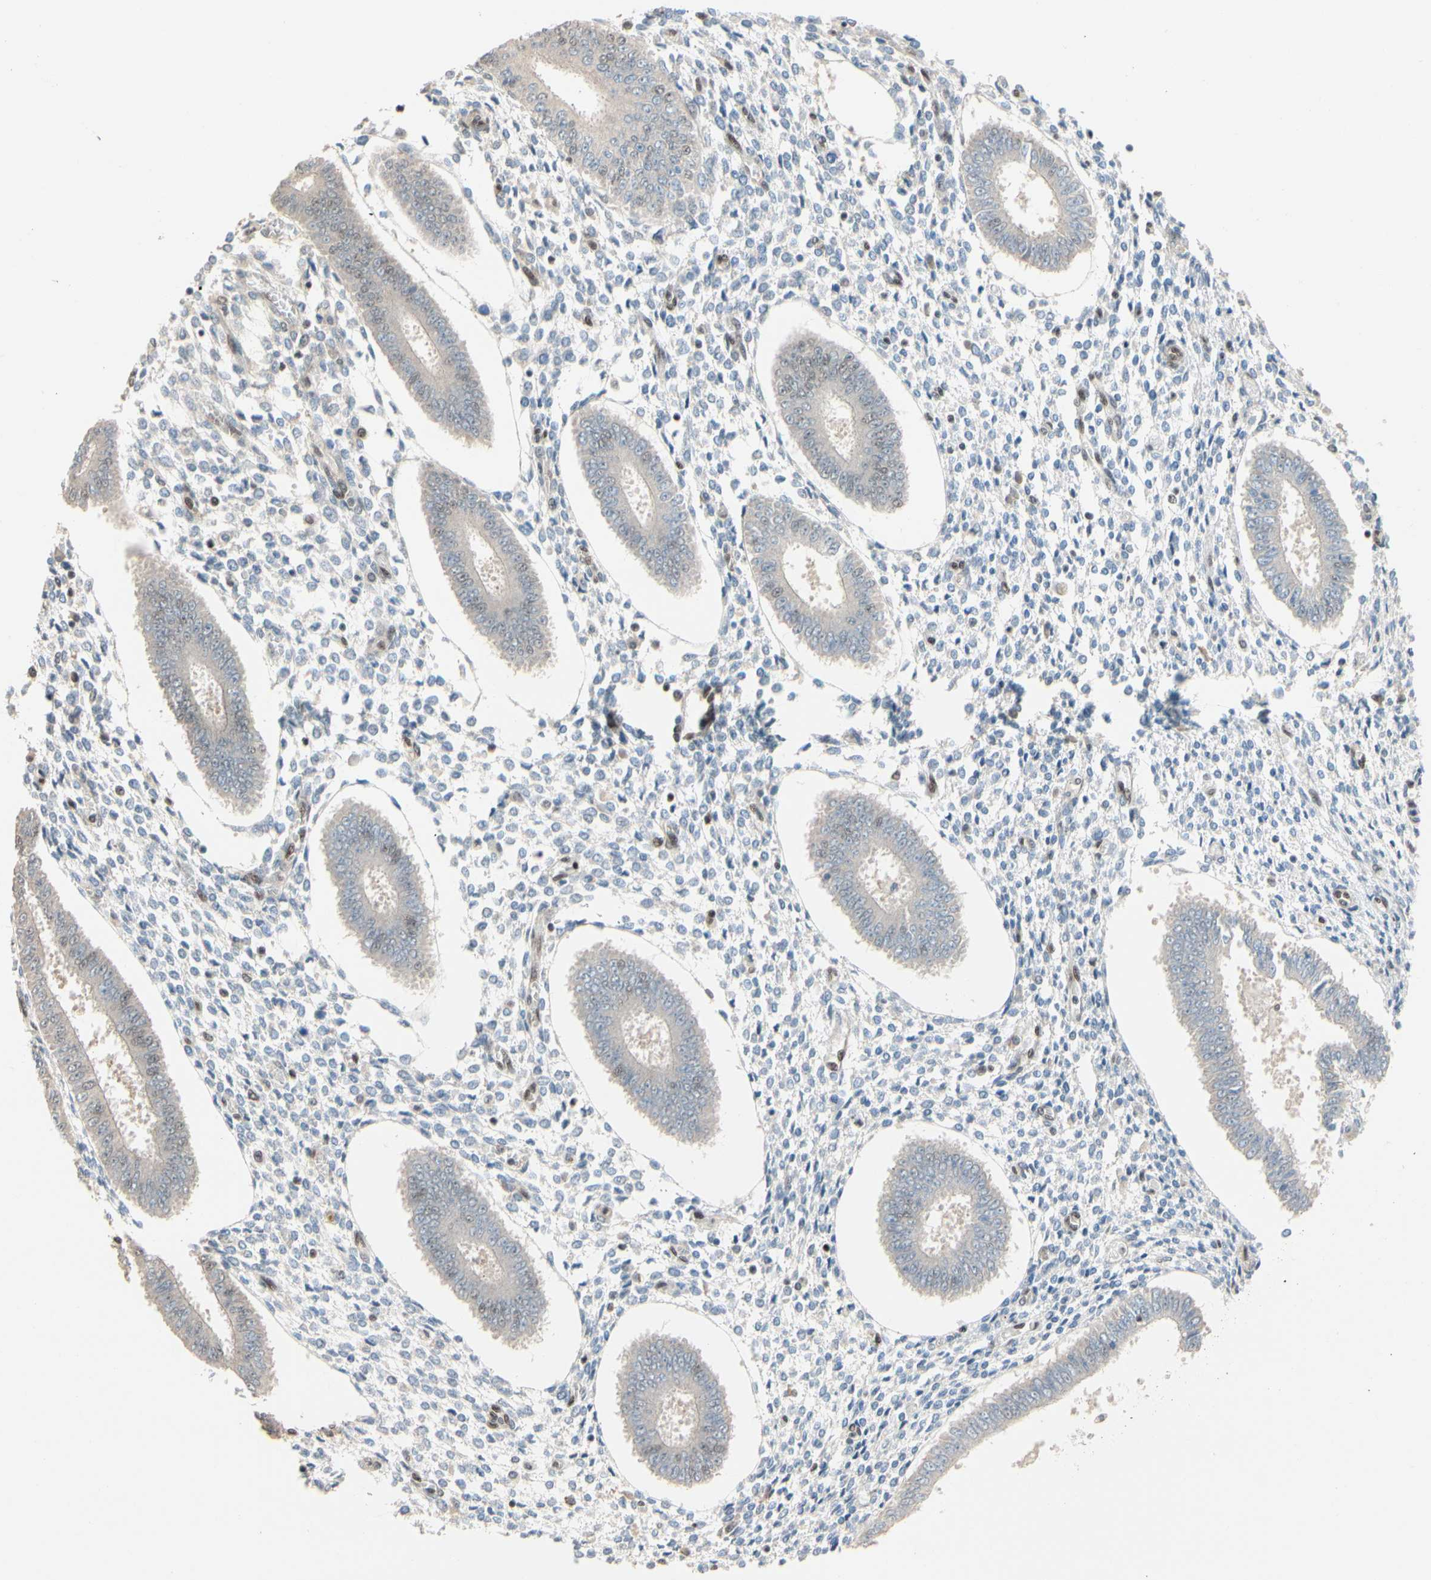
{"staining": {"intensity": "weak", "quantity": "<25%", "location": "nuclear"}, "tissue": "endometrium", "cell_type": "Cells in endometrial stroma", "image_type": "normal", "snomed": [{"axis": "morphology", "description": "Normal tissue, NOS"}, {"axis": "topography", "description": "Endometrium"}], "caption": "This photomicrograph is of unremarkable endometrium stained with immunohistochemistry to label a protein in brown with the nuclei are counter-stained blue. There is no staining in cells in endometrial stroma.", "gene": "TAF4", "patient": {"sex": "female", "age": 35}}